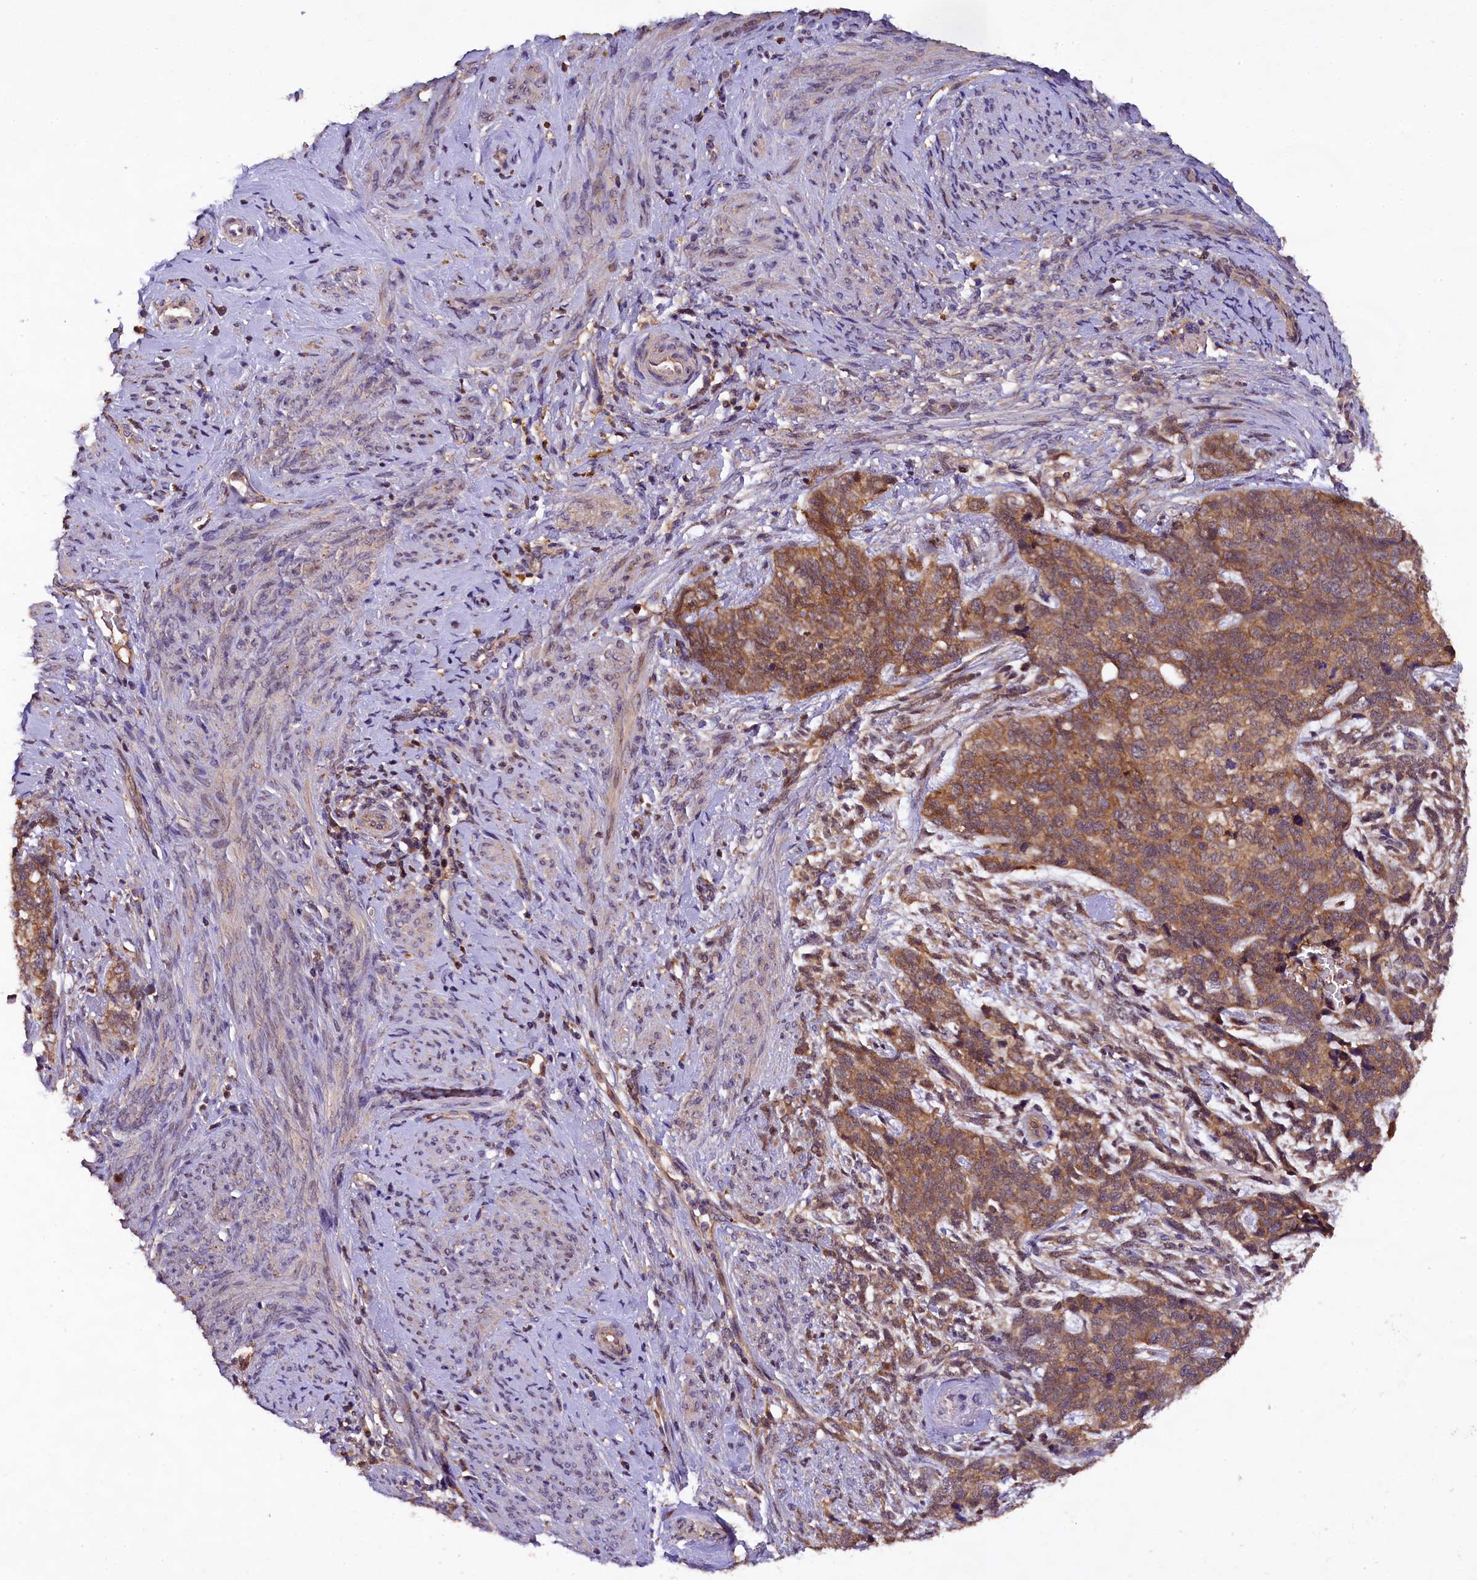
{"staining": {"intensity": "moderate", "quantity": "25%-75%", "location": "cytoplasmic/membranous"}, "tissue": "cervical cancer", "cell_type": "Tumor cells", "image_type": "cancer", "snomed": [{"axis": "morphology", "description": "Squamous cell carcinoma, NOS"}, {"axis": "topography", "description": "Cervix"}], "caption": "This histopathology image displays cervical squamous cell carcinoma stained with immunohistochemistry to label a protein in brown. The cytoplasmic/membranous of tumor cells show moderate positivity for the protein. Nuclei are counter-stained blue.", "gene": "PLXNB1", "patient": {"sex": "female", "age": 63}}